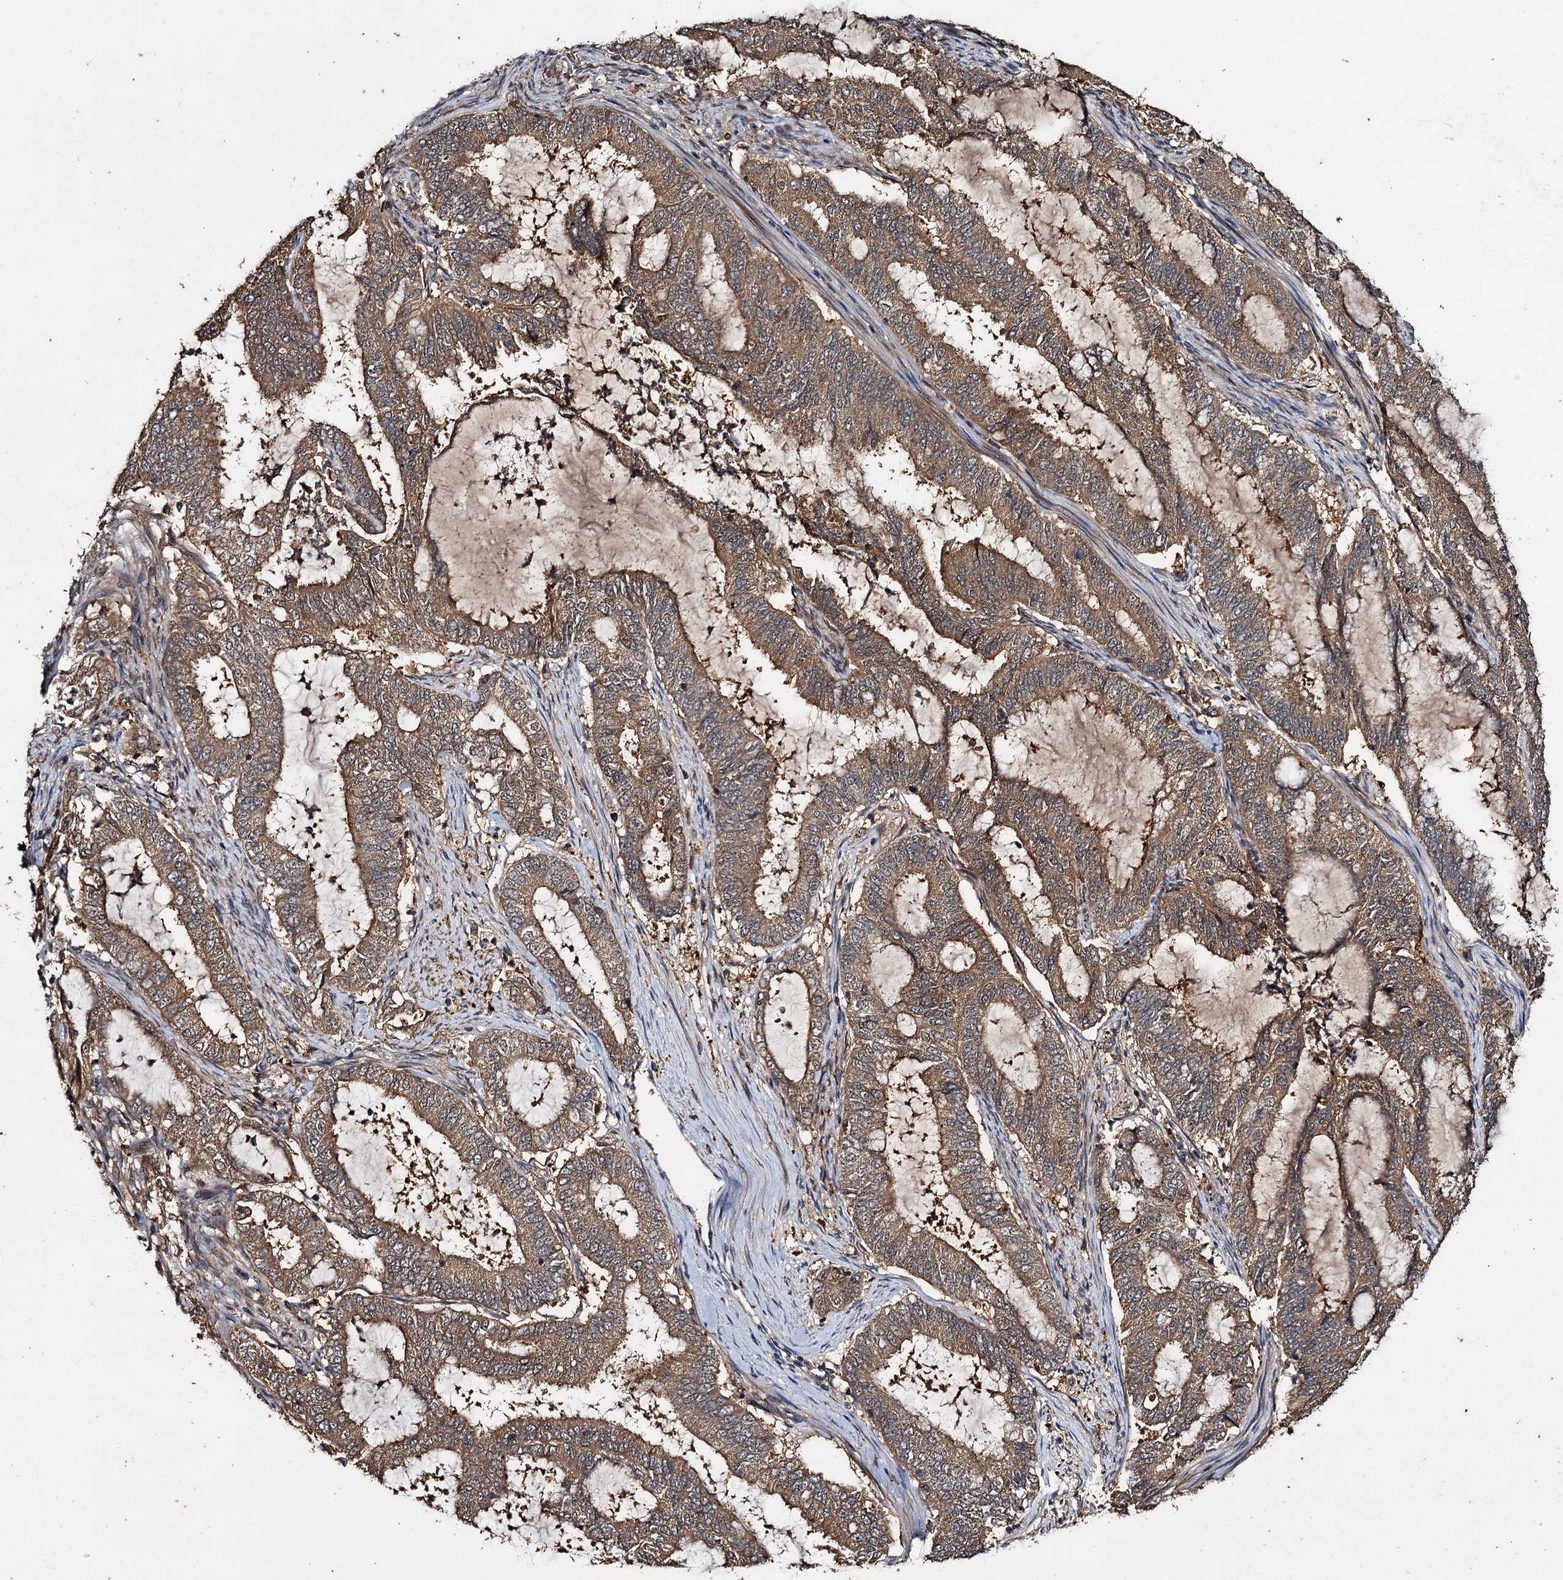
{"staining": {"intensity": "moderate", "quantity": ">75%", "location": "cytoplasmic/membranous"}, "tissue": "endometrial cancer", "cell_type": "Tumor cells", "image_type": "cancer", "snomed": [{"axis": "morphology", "description": "Adenocarcinoma, NOS"}, {"axis": "topography", "description": "Endometrium"}], "caption": "Adenocarcinoma (endometrial) tissue exhibits moderate cytoplasmic/membranous positivity in about >75% of tumor cells, visualized by immunohistochemistry. The staining was performed using DAB to visualize the protein expression in brown, while the nuclei were stained in blue with hematoxylin (Magnification: 20x).", "gene": "SLC46A3", "patient": {"sex": "female", "age": 51}}